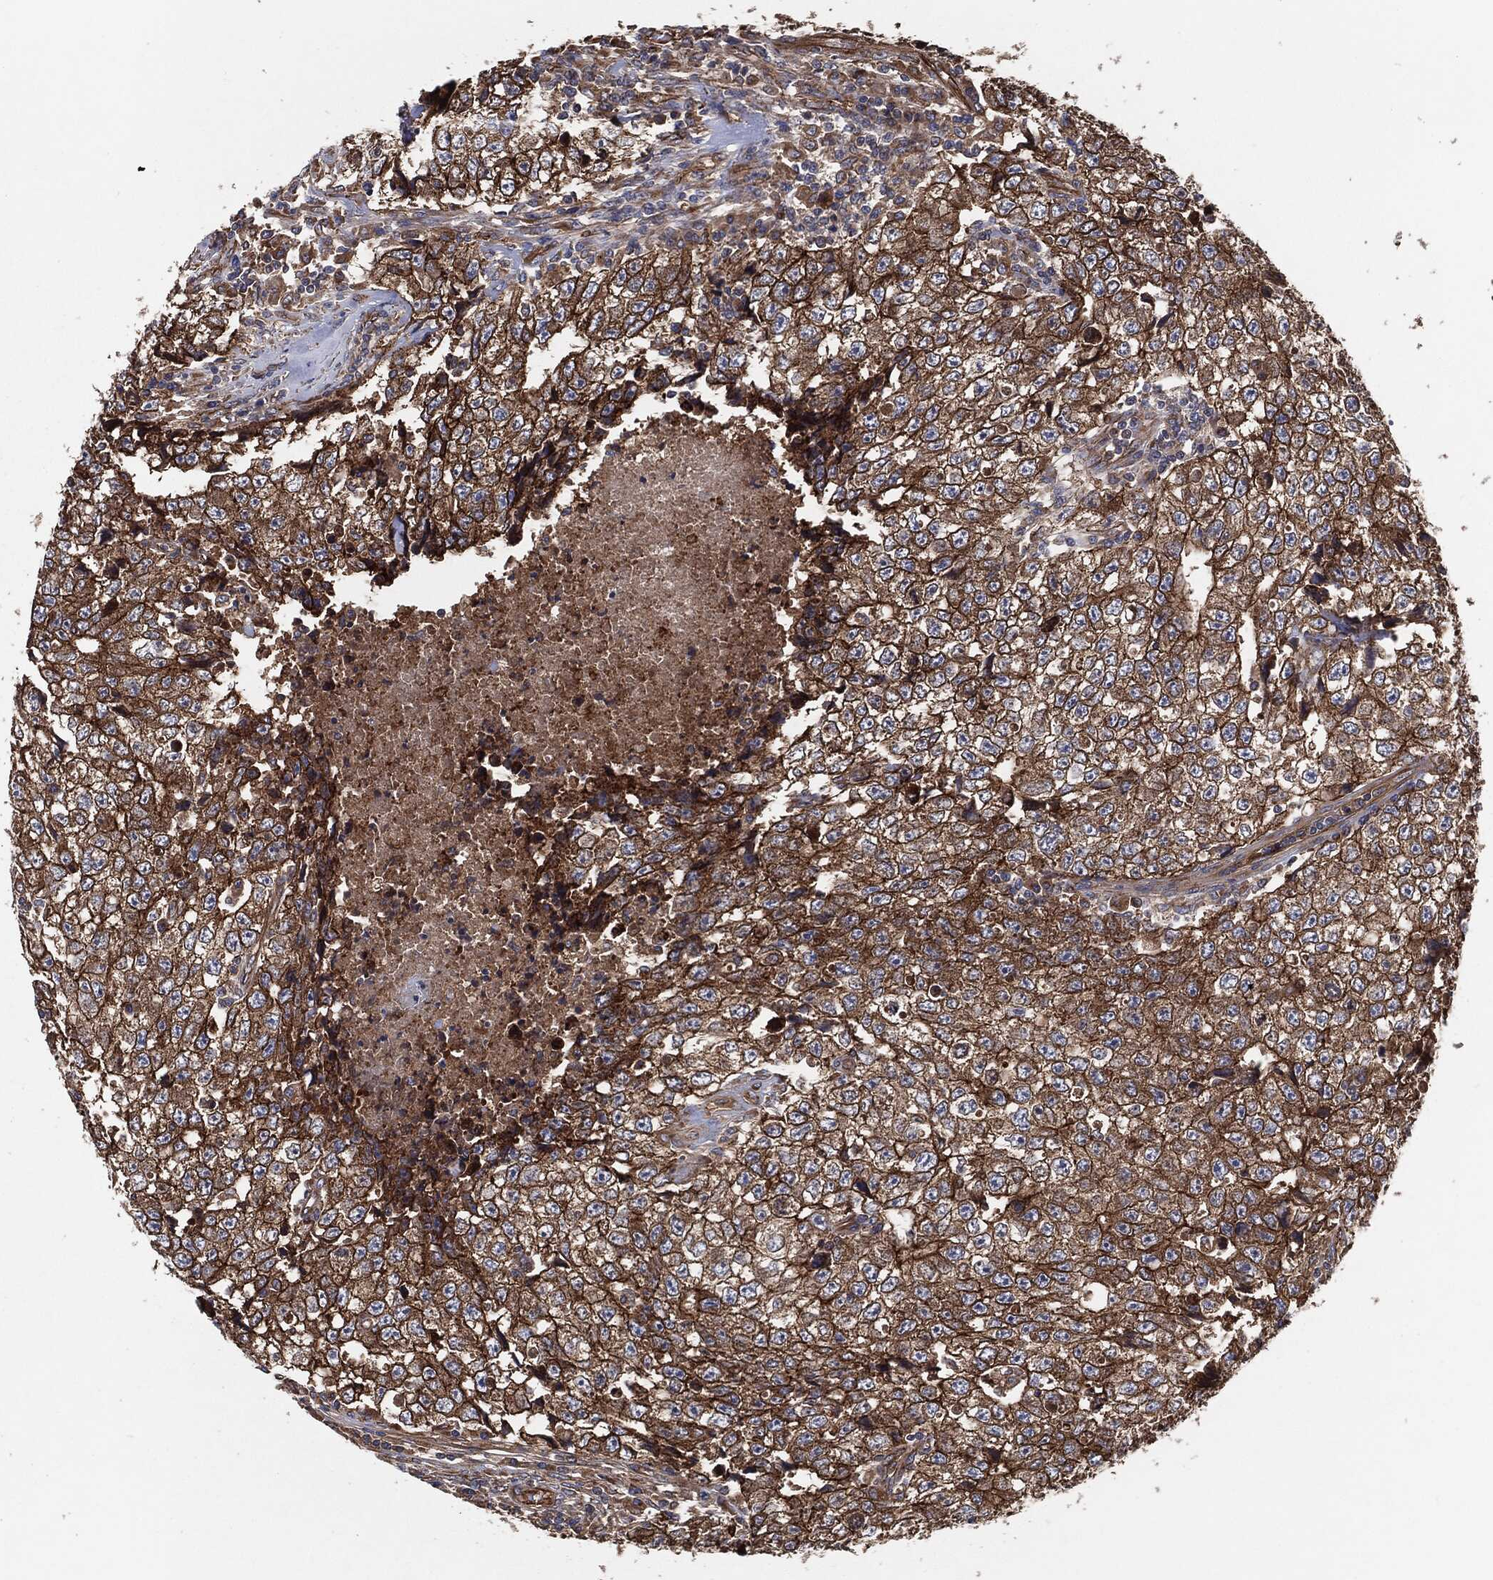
{"staining": {"intensity": "strong", "quantity": ">75%", "location": "cytoplasmic/membranous"}, "tissue": "testis cancer", "cell_type": "Tumor cells", "image_type": "cancer", "snomed": [{"axis": "morphology", "description": "Necrosis, NOS"}, {"axis": "morphology", "description": "Carcinoma, Embryonal, NOS"}, {"axis": "topography", "description": "Testis"}], "caption": "Tumor cells demonstrate high levels of strong cytoplasmic/membranous expression in approximately >75% of cells in human embryonal carcinoma (testis).", "gene": "CTNNA1", "patient": {"sex": "male", "age": 19}}